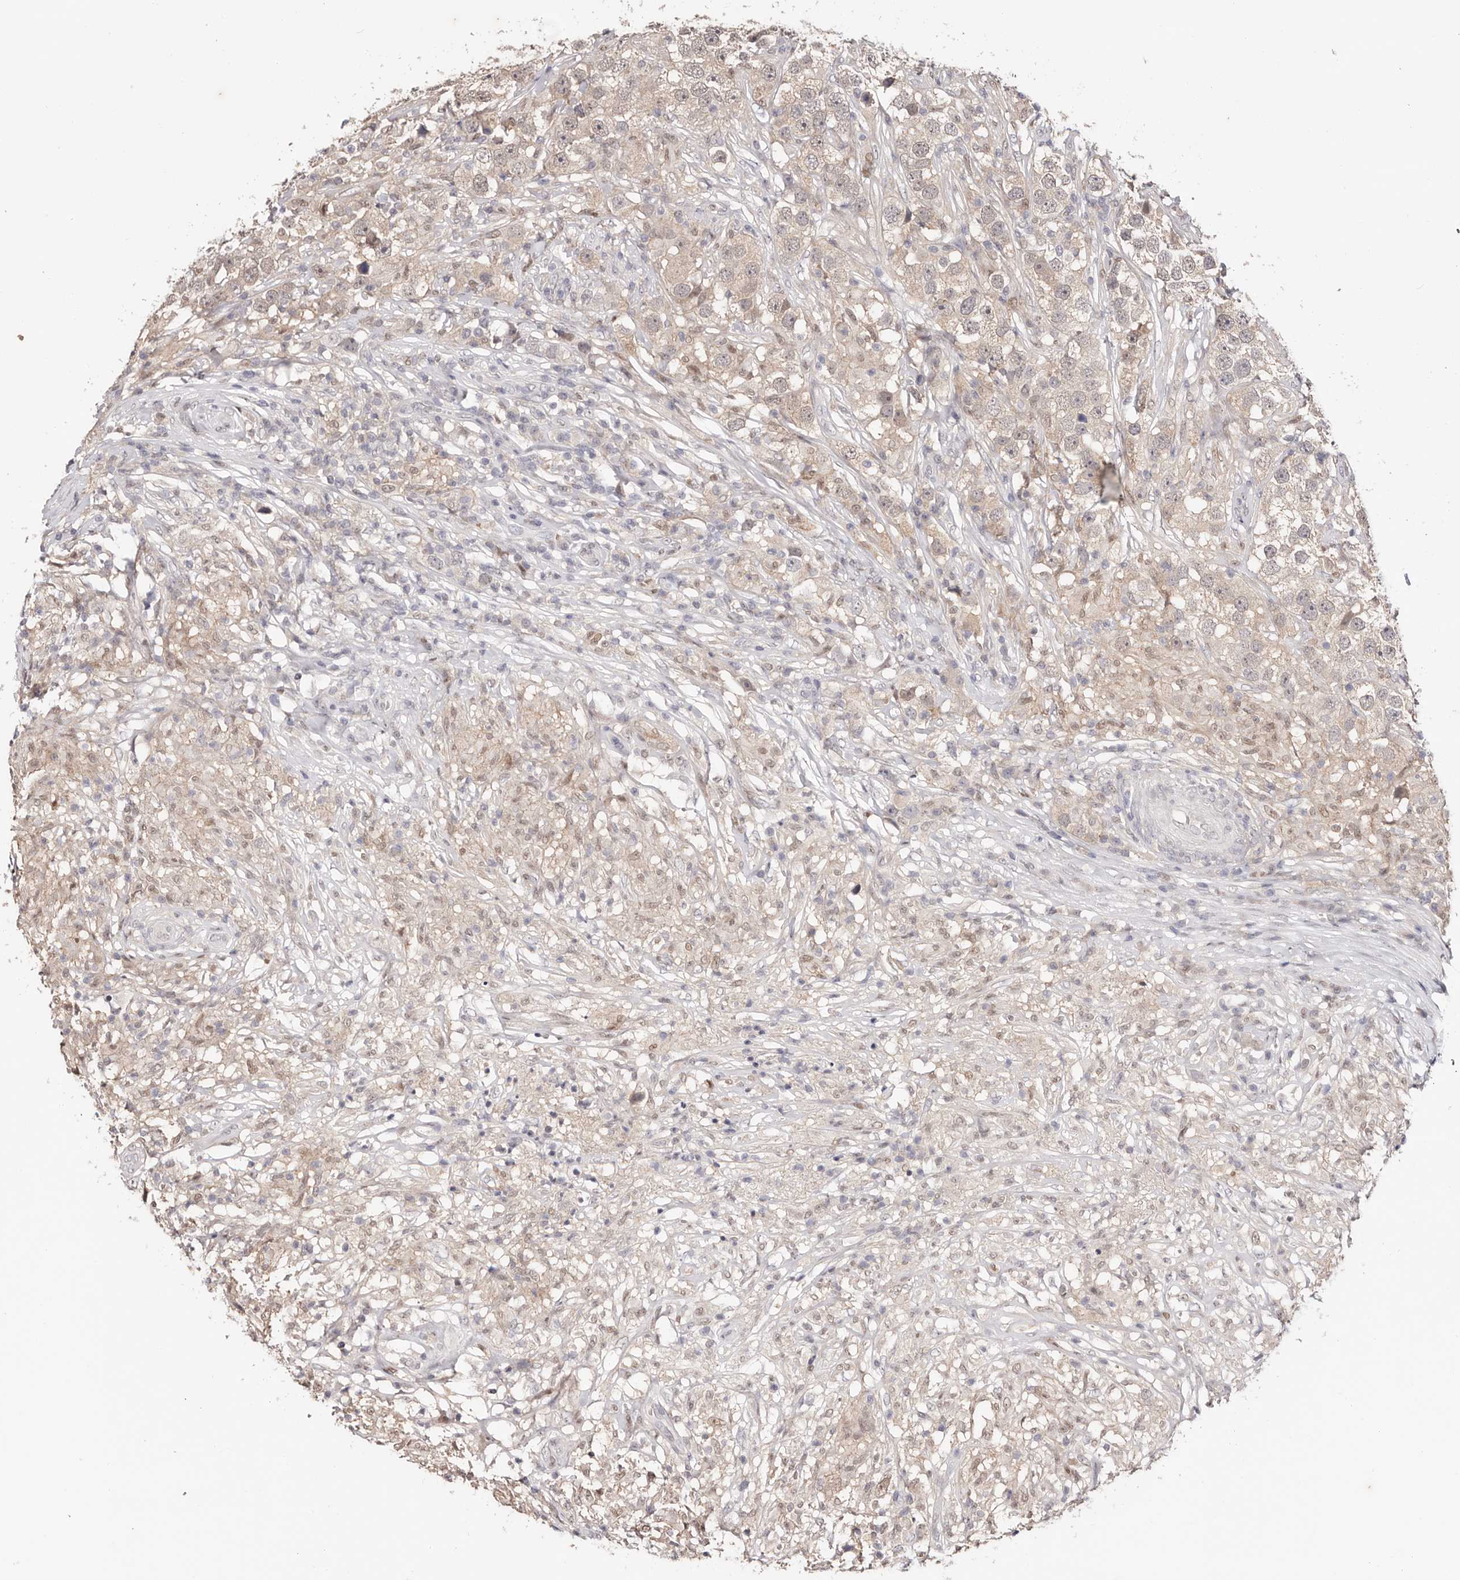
{"staining": {"intensity": "weak", "quantity": "25%-75%", "location": "cytoplasmic/membranous"}, "tissue": "testis cancer", "cell_type": "Tumor cells", "image_type": "cancer", "snomed": [{"axis": "morphology", "description": "Seminoma, NOS"}, {"axis": "topography", "description": "Testis"}], "caption": "The immunohistochemical stain labels weak cytoplasmic/membranous expression in tumor cells of testis cancer (seminoma) tissue. The staining was performed using DAB (3,3'-diaminobenzidine), with brown indicating positive protein expression. Nuclei are stained blue with hematoxylin.", "gene": "TYW3", "patient": {"sex": "male", "age": 49}}